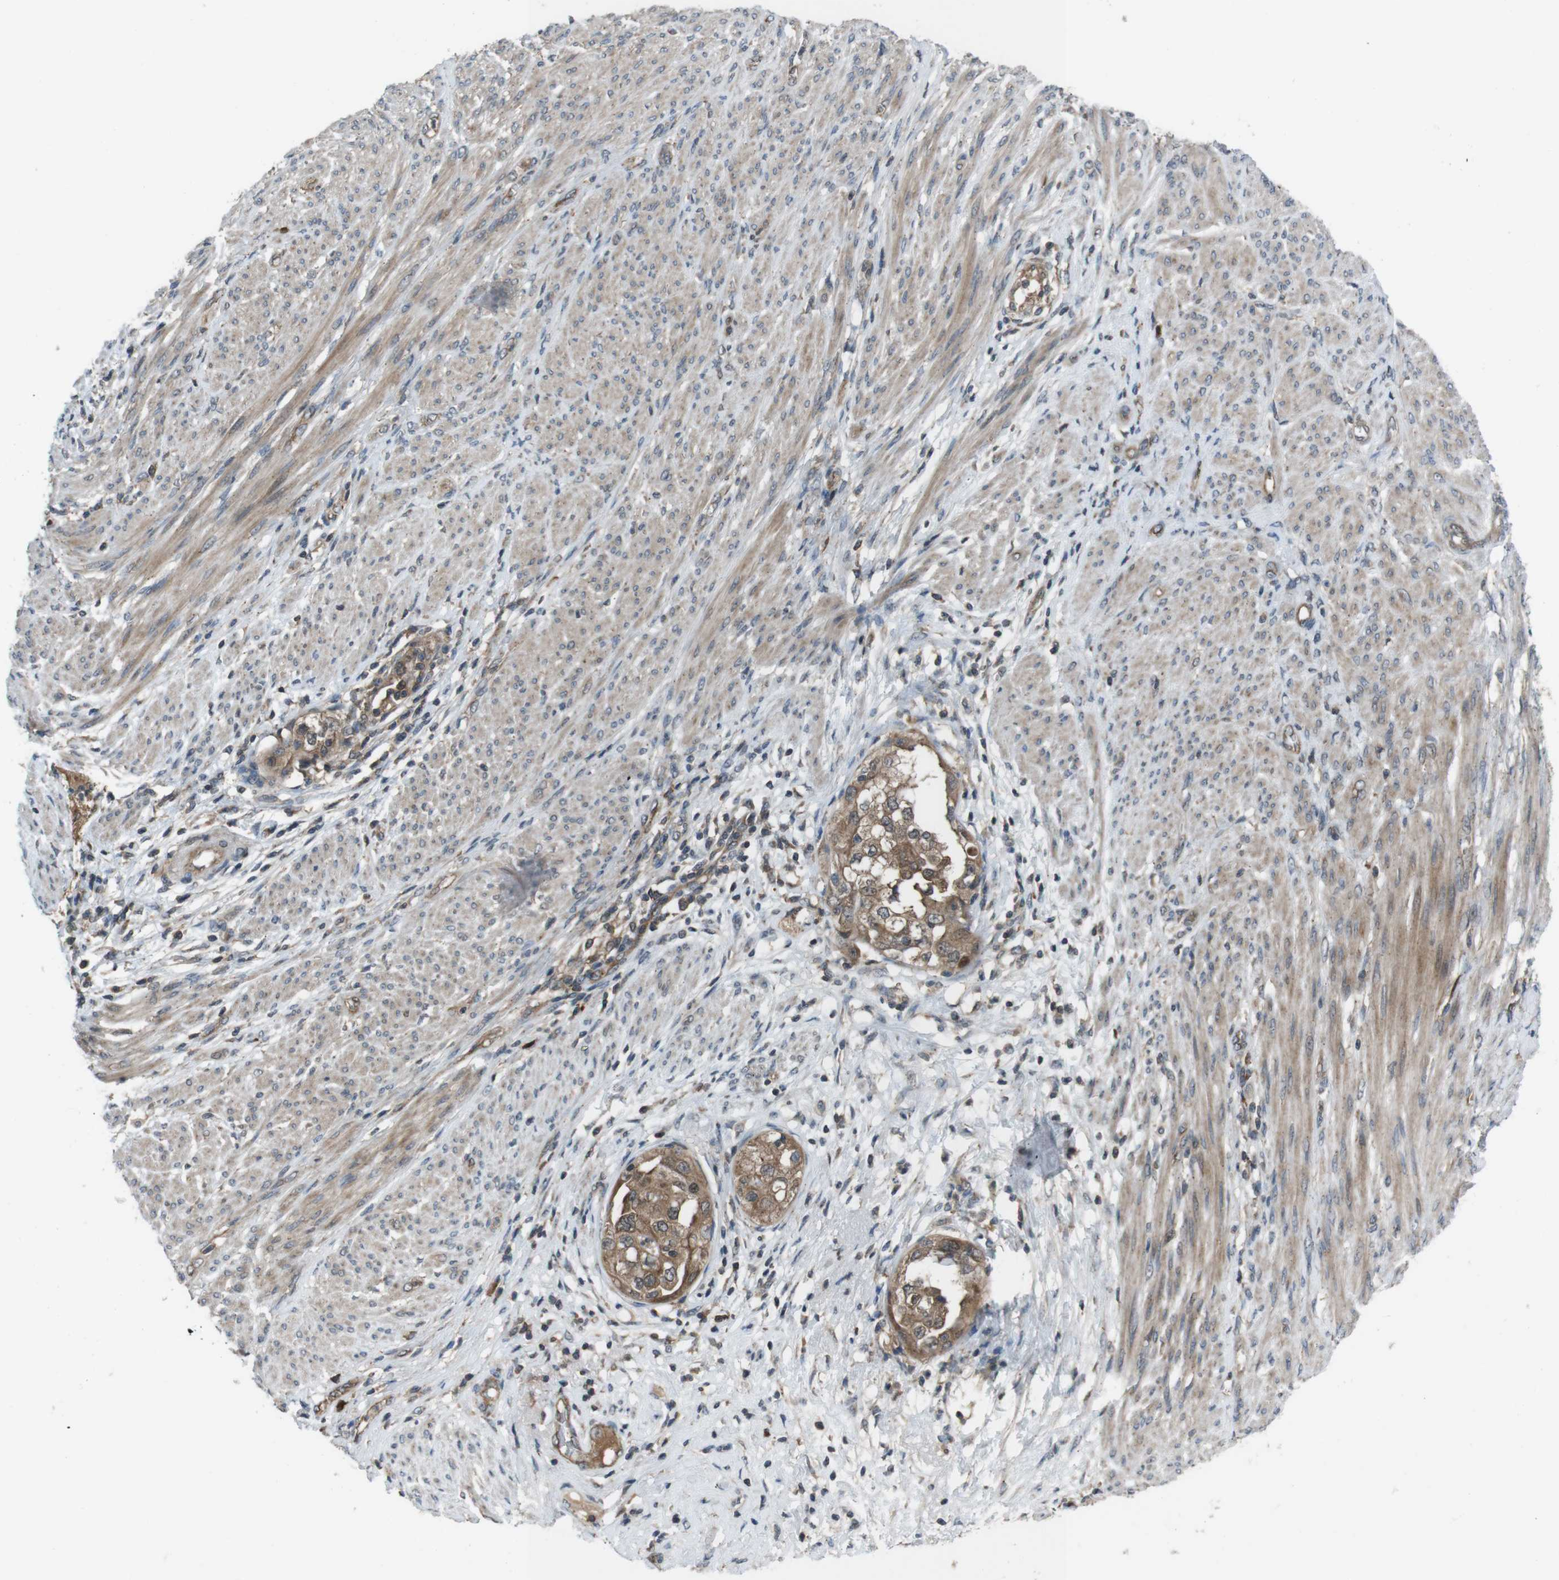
{"staining": {"intensity": "moderate", "quantity": ">75%", "location": "cytoplasmic/membranous"}, "tissue": "endometrial cancer", "cell_type": "Tumor cells", "image_type": "cancer", "snomed": [{"axis": "morphology", "description": "Adenocarcinoma, NOS"}, {"axis": "topography", "description": "Endometrium"}], "caption": "Immunohistochemical staining of human endometrial cancer demonstrates moderate cytoplasmic/membranous protein positivity in about >75% of tumor cells. The staining is performed using DAB brown chromogen to label protein expression. The nuclei are counter-stained blue using hematoxylin.", "gene": "SLC22A23", "patient": {"sex": "female", "age": 85}}